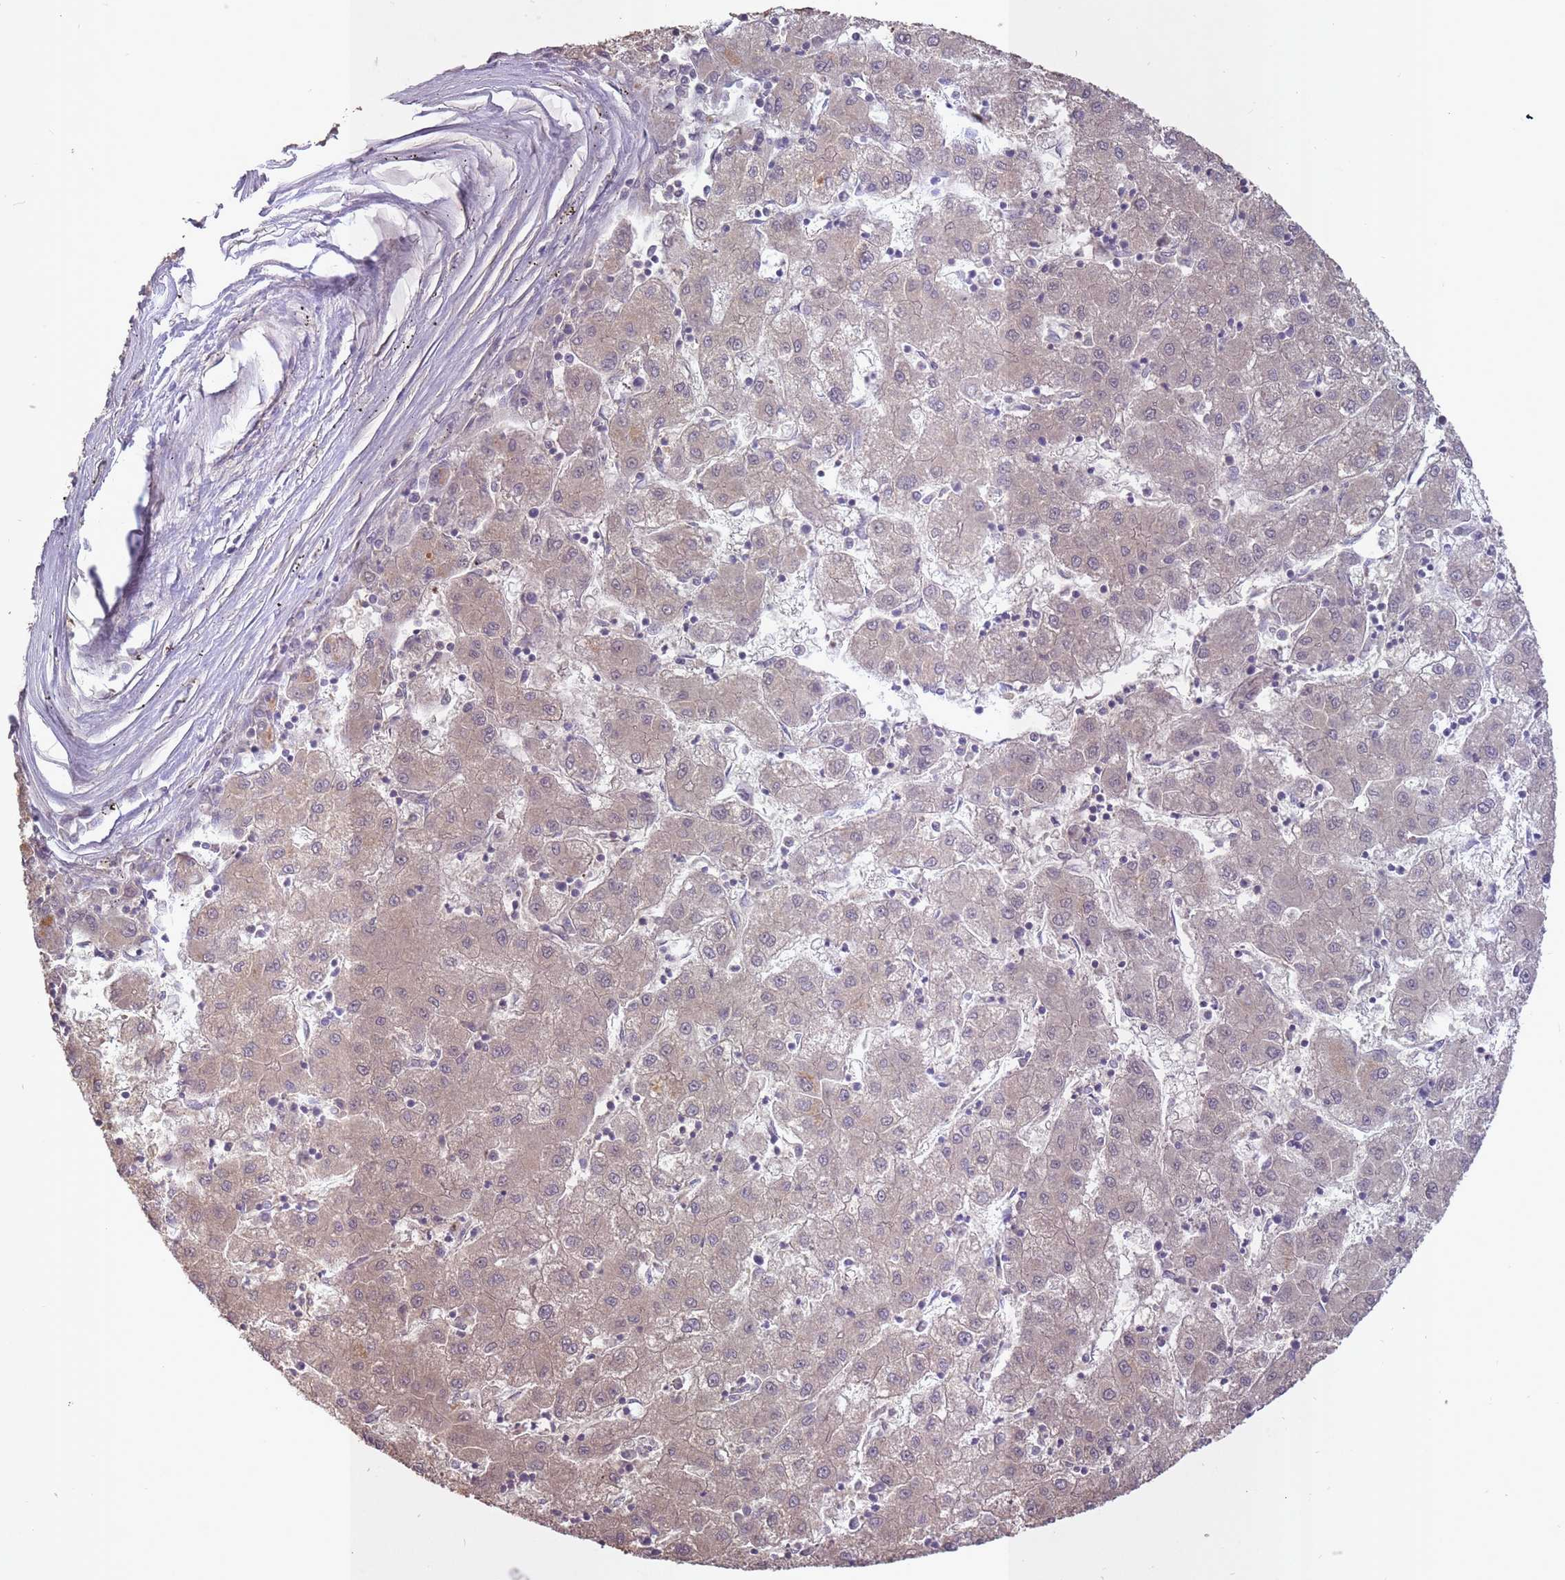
{"staining": {"intensity": "weak", "quantity": "<25%", "location": "cytoplasmic/membranous"}, "tissue": "liver cancer", "cell_type": "Tumor cells", "image_type": "cancer", "snomed": [{"axis": "morphology", "description": "Carcinoma, Hepatocellular, NOS"}, {"axis": "topography", "description": "Liver"}], "caption": "Hepatocellular carcinoma (liver) was stained to show a protein in brown. There is no significant positivity in tumor cells.", "gene": "LRATD2", "patient": {"sex": "male", "age": 72}}